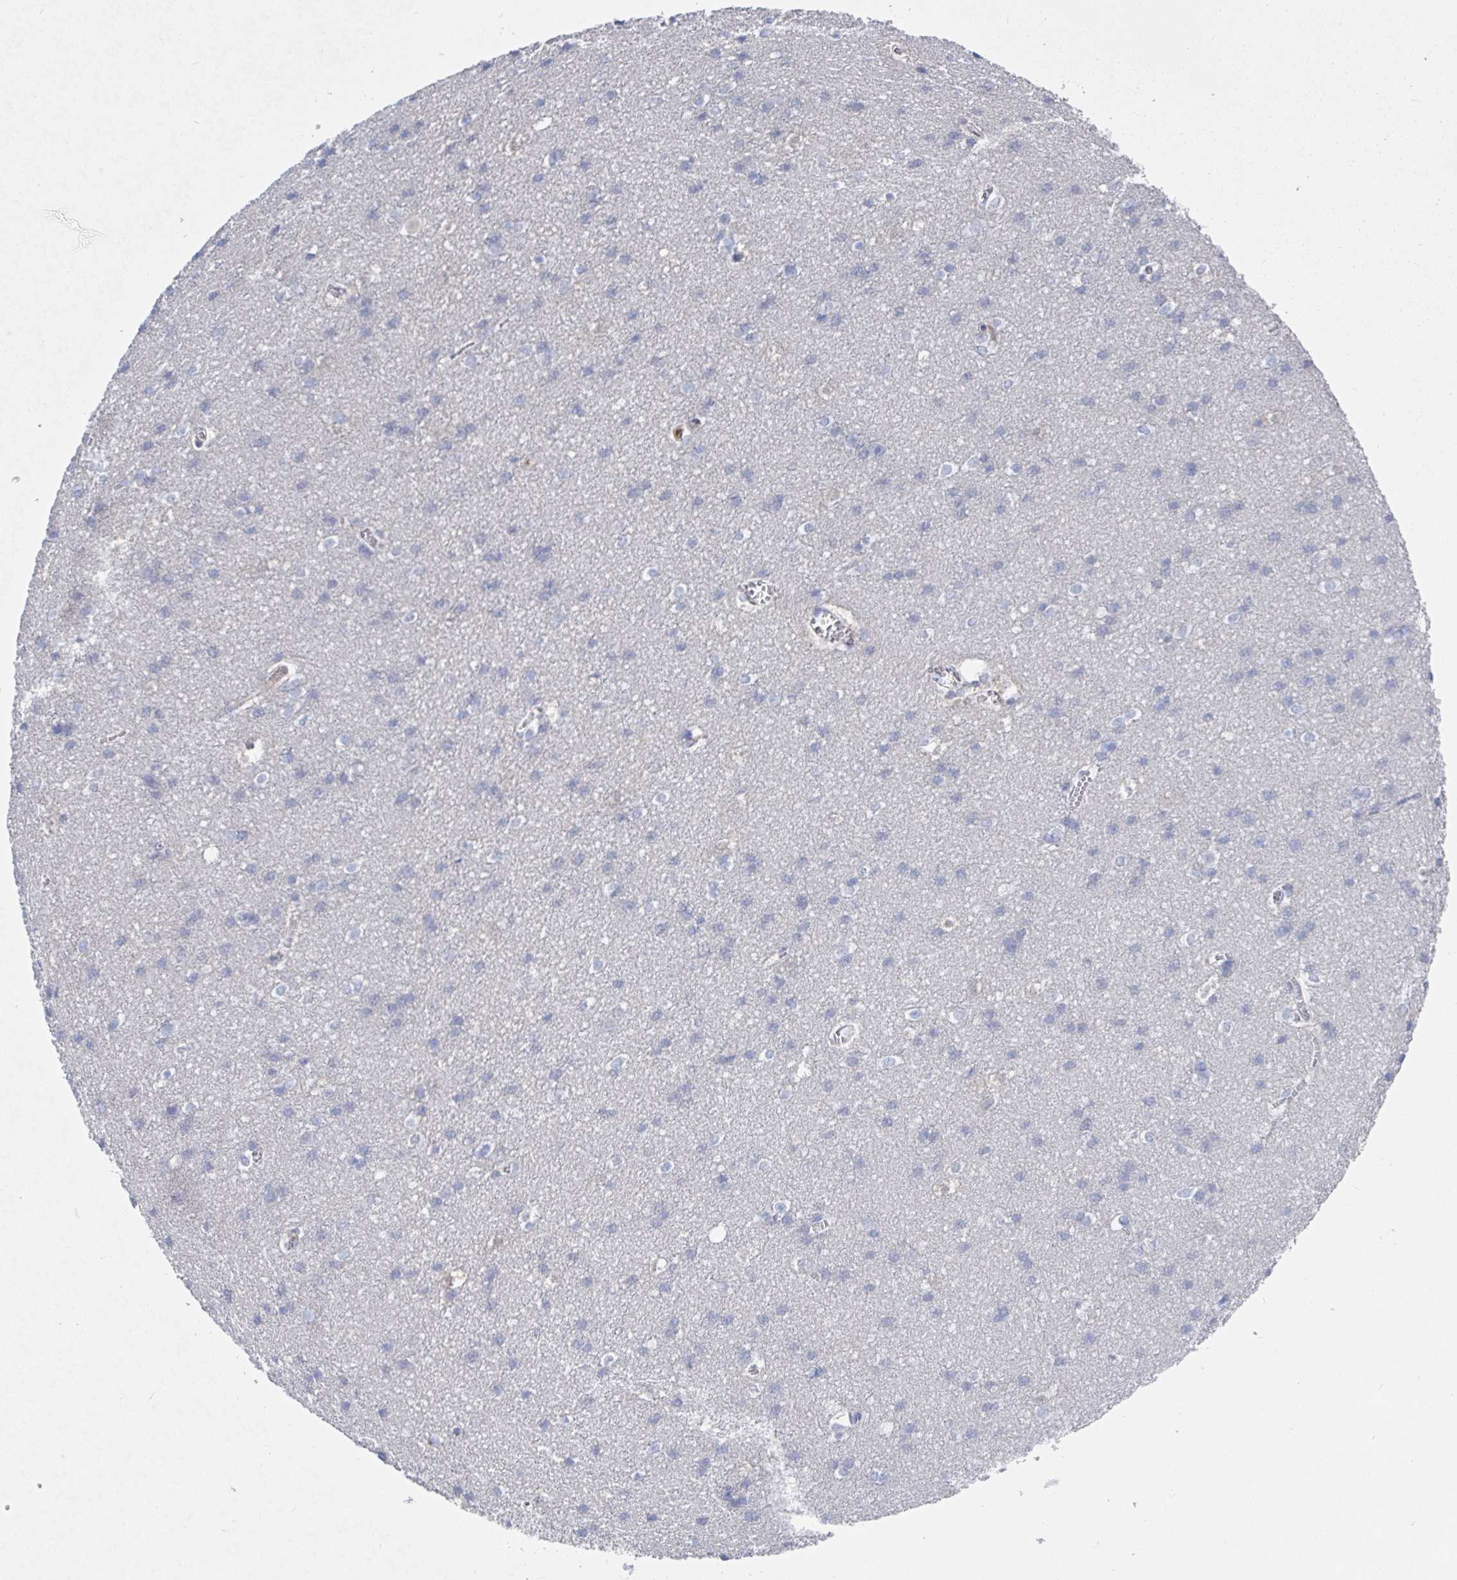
{"staining": {"intensity": "negative", "quantity": "none", "location": "none"}, "tissue": "cerebral cortex", "cell_type": "Endothelial cells", "image_type": "normal", "snomed": [{"axis": "morphology", "description": "Normal tissue, NOS"}, {"axis": "topography", "description": "Cerebral cortex"}], "caption": "Normal cerebral cortex was stained to show a protein in brown. There is no significant positivity in endothelial cells. Nuclei are stained in blue.", "gene": "GPR148", "patient": {"sex": "male", "age": 37}}